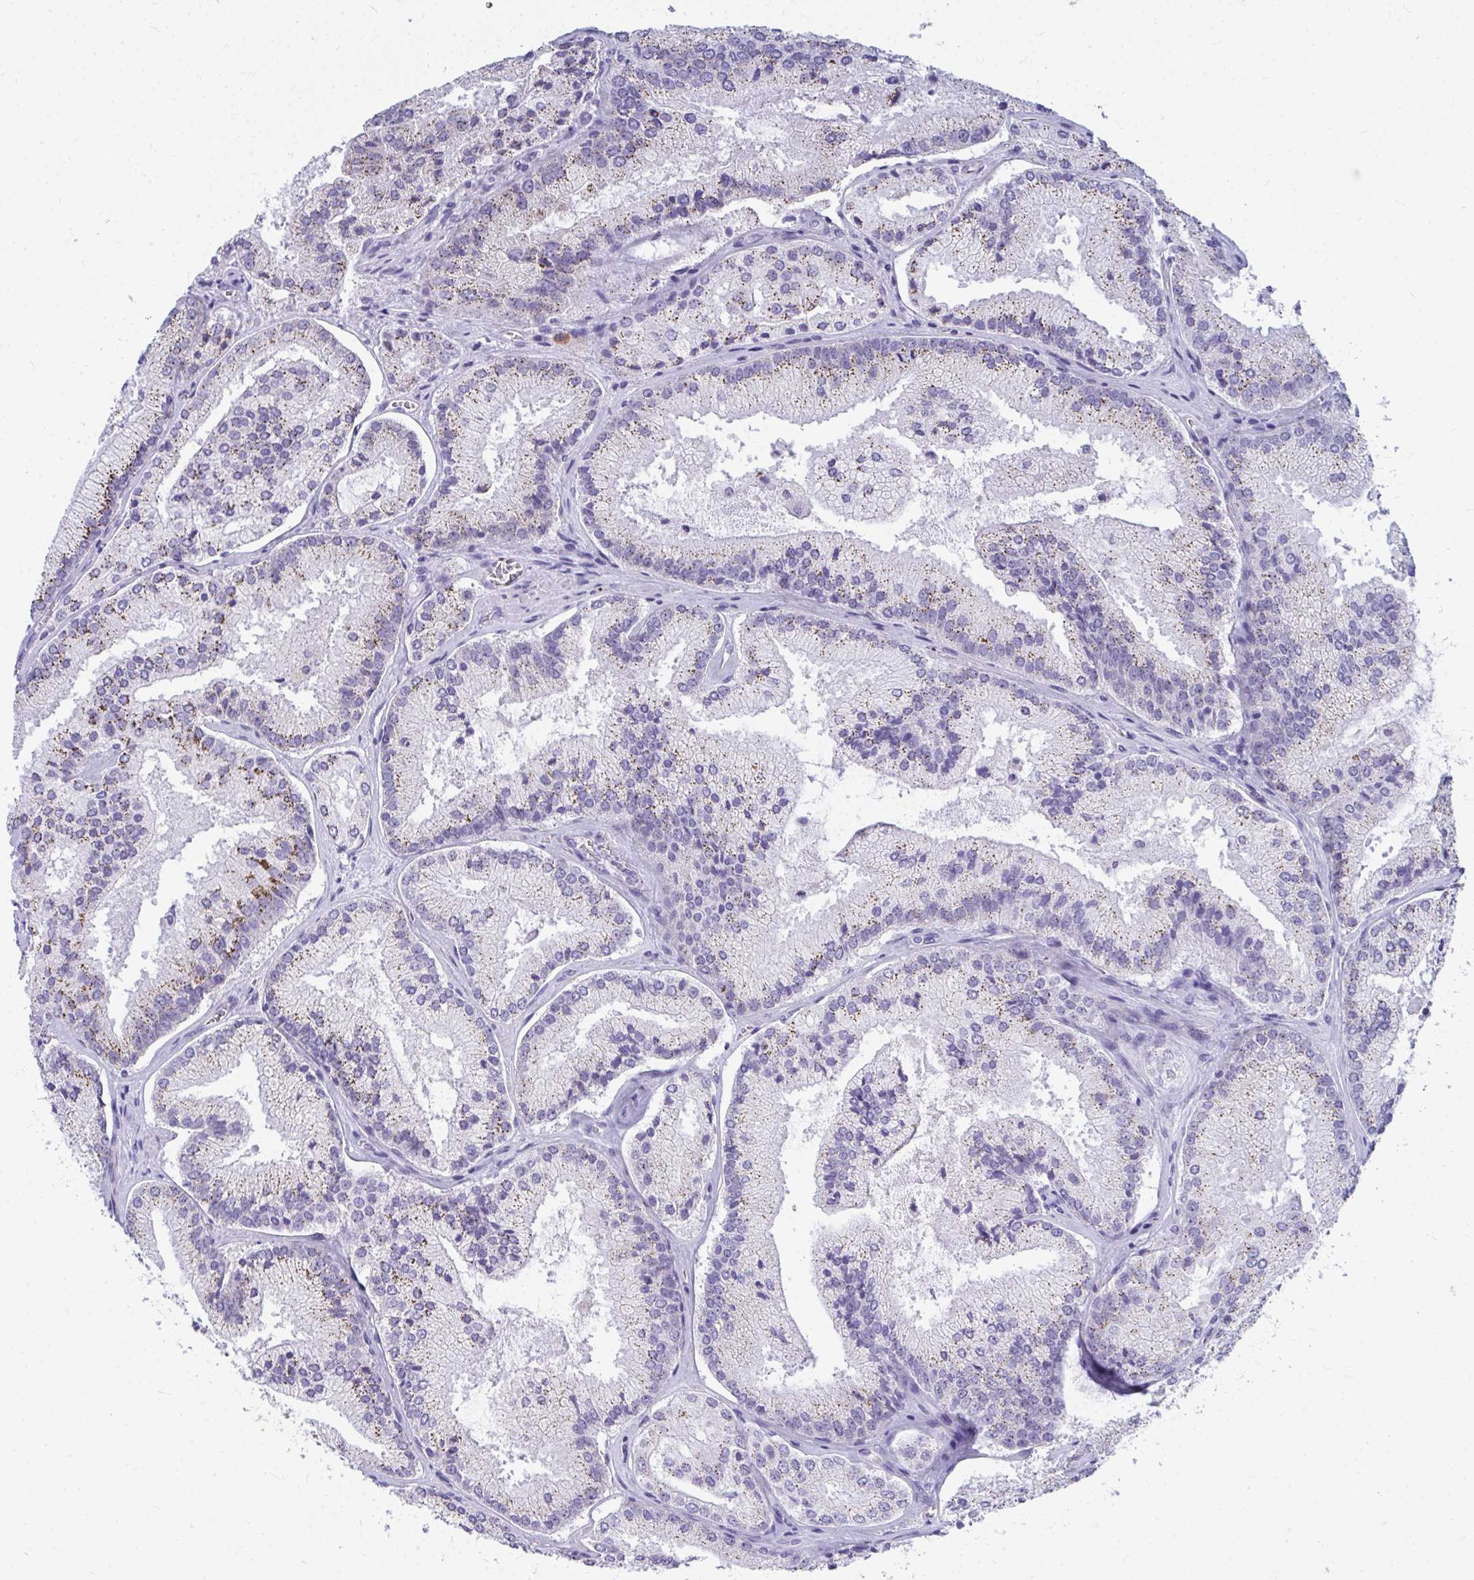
{"staining": {"intensity": "moderate", "quantity": ">75%", "location": "cytoplasmic/membranous"}, "tissue": "prostate cancer", "cell_type": "Tumor cells", "image_type": "cancer", "snomed": [{"axis": "morphology", "description": "Adenocarcinoma, High grade"}, {"axis": "topography", "description": "Prostate"}], "caption": "Tumor cells display moderate cytoplasmic/membranous positivity in approximately >75% of cells in prostate cancer (high-grade adenocarcinoma).", "gene": "TSBP1", "patient": {"sex": "male", "age": 73}}